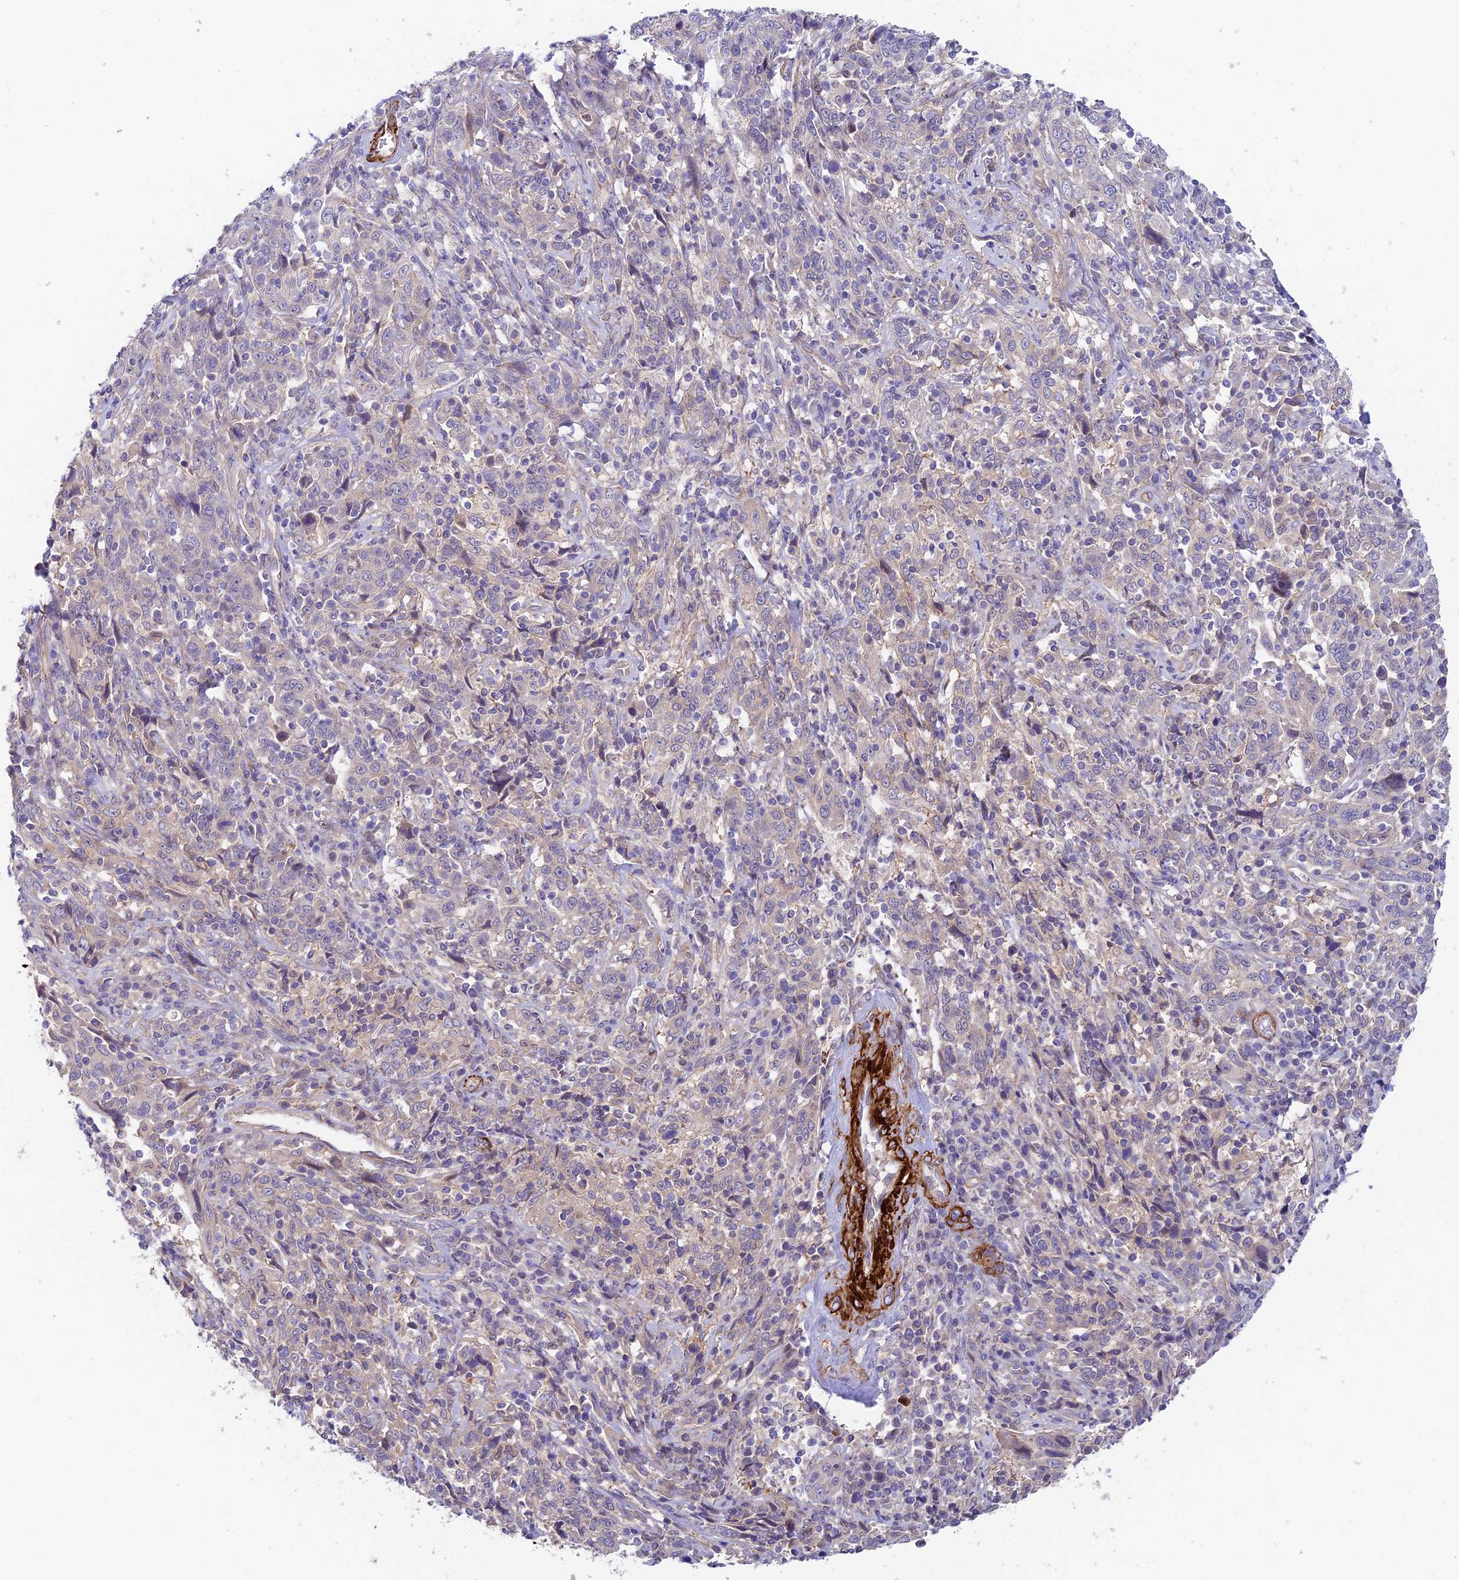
{"staining": {"intensity": "negative", "quantity": "none", "location": "none"}, "tissue": "cervical cancer", "cell_type": "Tumor cells", "image_type": "cancer", "snomed": [{"axis": "morphology", "description": "Squamous cell carcinoma, NOS"}, {"axis": "topography", "description": "Cervix"}], "caption": "IHC photomicrograph of neoplastic tissue: human cervical squamous cell carcinoma stained with DAB (3,3'-diaminobenzidine) reveals no significant protein positivity in tumor cells. (Brightfield microscopy of DAB (3,3'-diaminobenzidine) immunohistochemistry at high magnification).", "gene": "ANKRD50", "patient": {"sex": "female", "age": 46}}